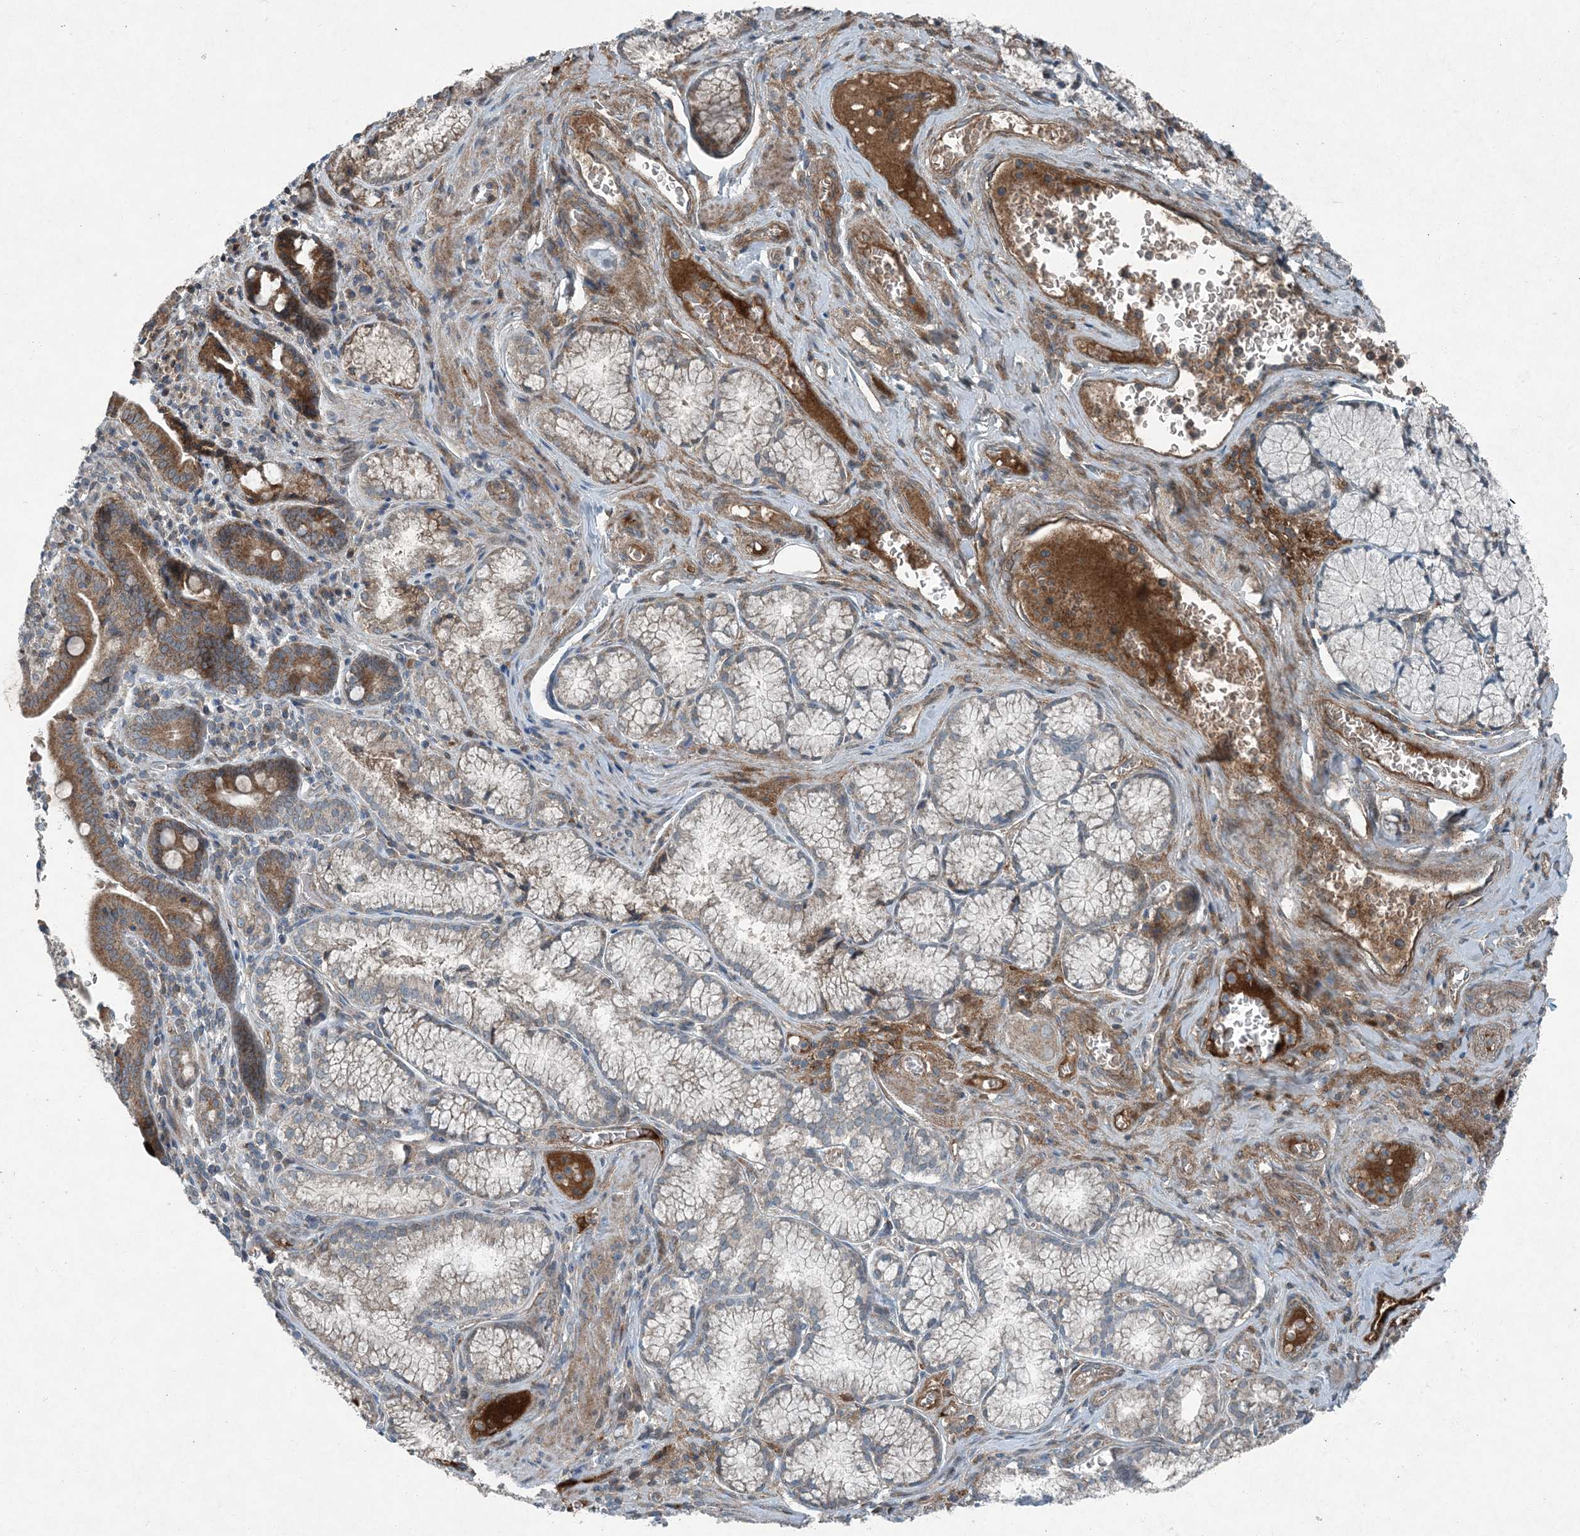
{"staining": {"intensity": "moderate", "quantity": ">75%", "location": "cytoplasmic/membranous"}, "tissue": "pancreatic cancer", "cell_type": "Tumor cells", "image_type": "cancer", "snomed": [{"axis": "morphology", "description": "Adenocarcinoma, NOS"}, {"axis": "topography", "description": "Pancreas"}], "caption": "This photomicrograph demonstrates IHC staining of human pancreatic cancer, with medium moderate cytoplasmic/membranous expression in about >75% of tumor cells.", "gene": "APOM", "patient": {"sex": "male", "age": 70}}